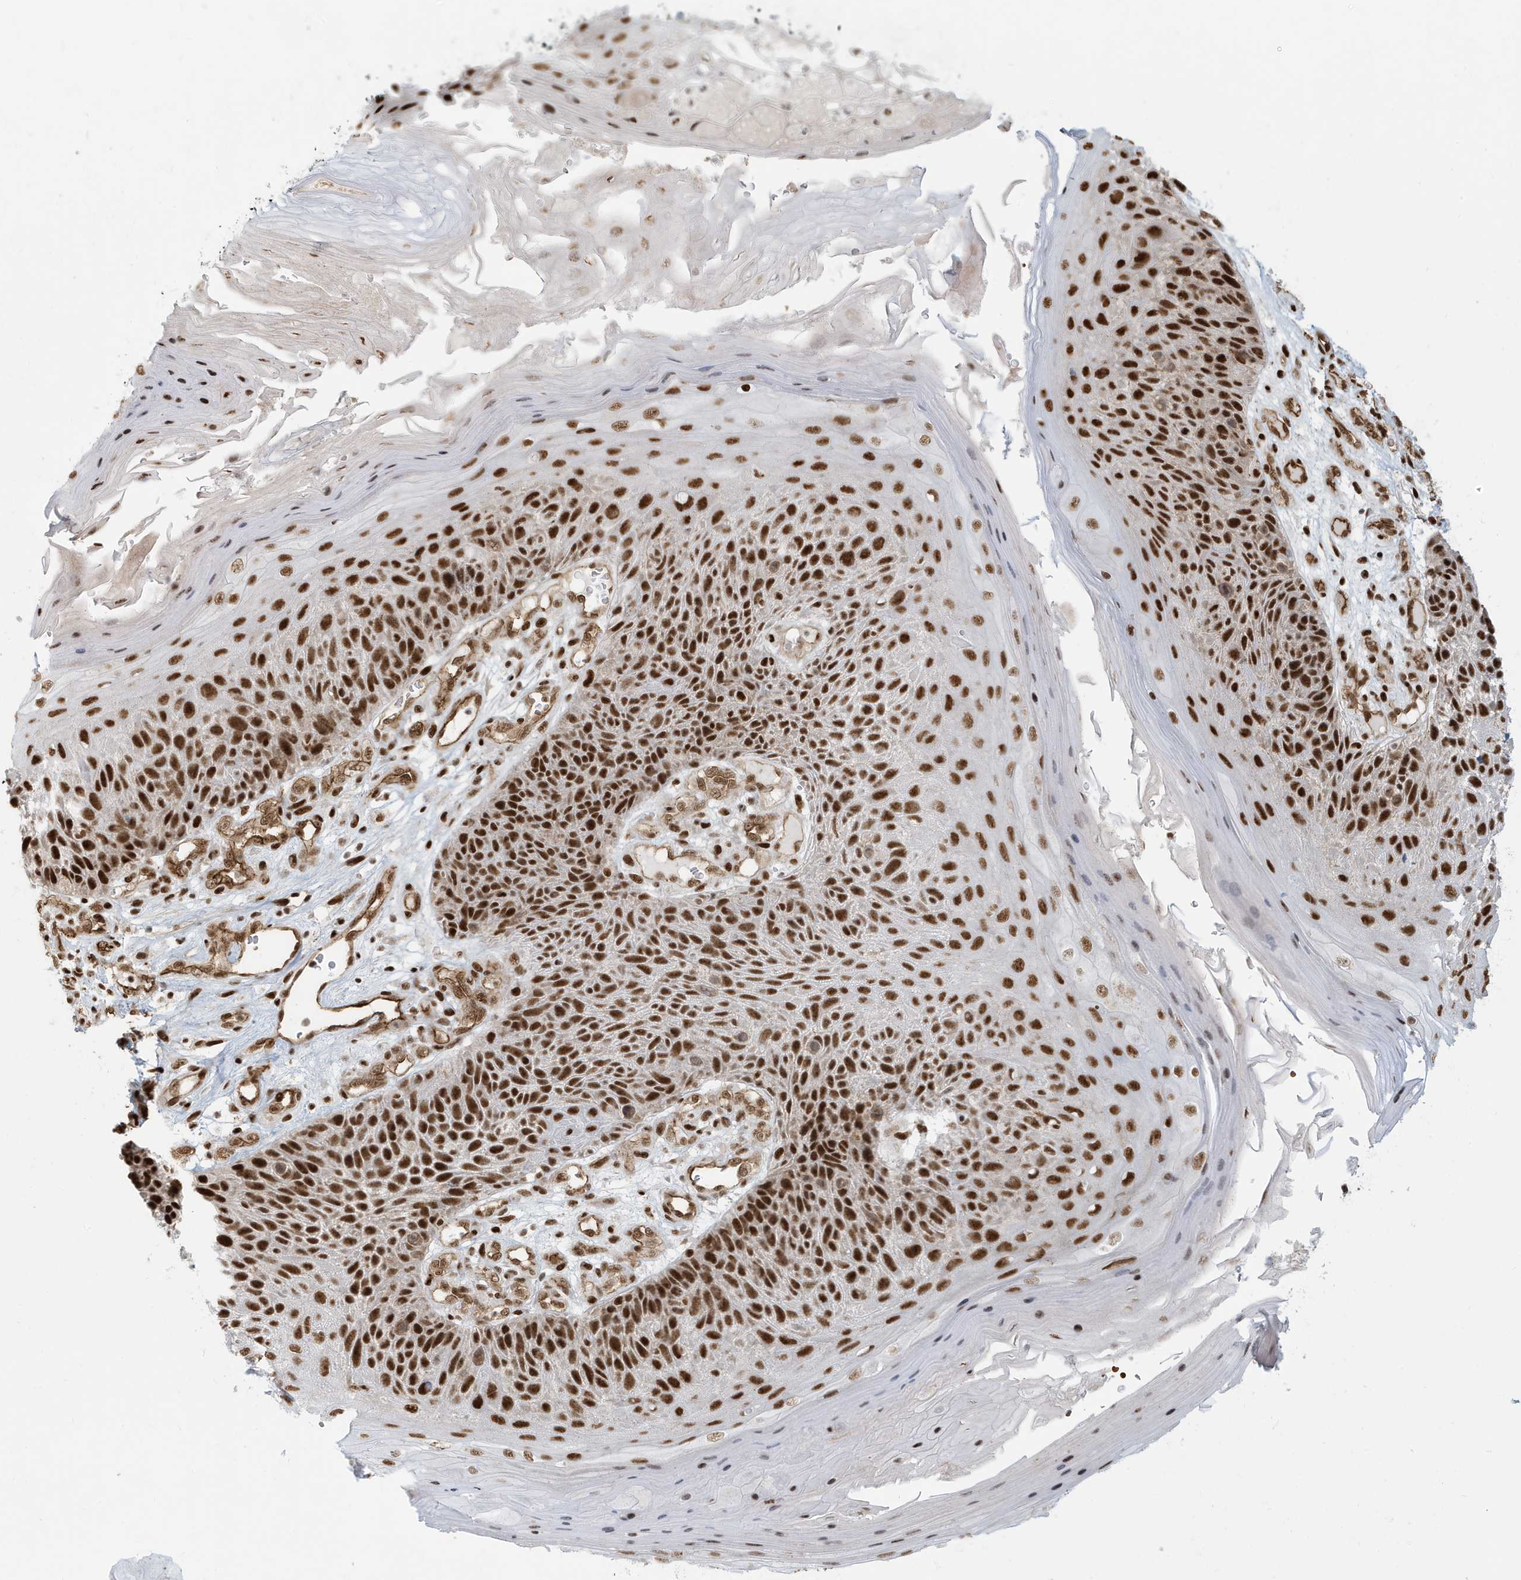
{"staining": {"intensity": "strong", "quantity": ">75%", "location": "nuclear"}, "tissue": "skin cancer", "cell_type": "Tumor cells", "image_type": "cancer", "snomed": [{"axis": "morphology", "description": "Squamous cell carcinoma, NOS"}, {"axis": "topography", "description": "Skin"}], "caption": "Protein staining by IHC shows strong nuclear expression in about >75% of tumor cells in skin cancer.", "gene": "CKS2", "patient": {"sex": "female", "age": 88}}